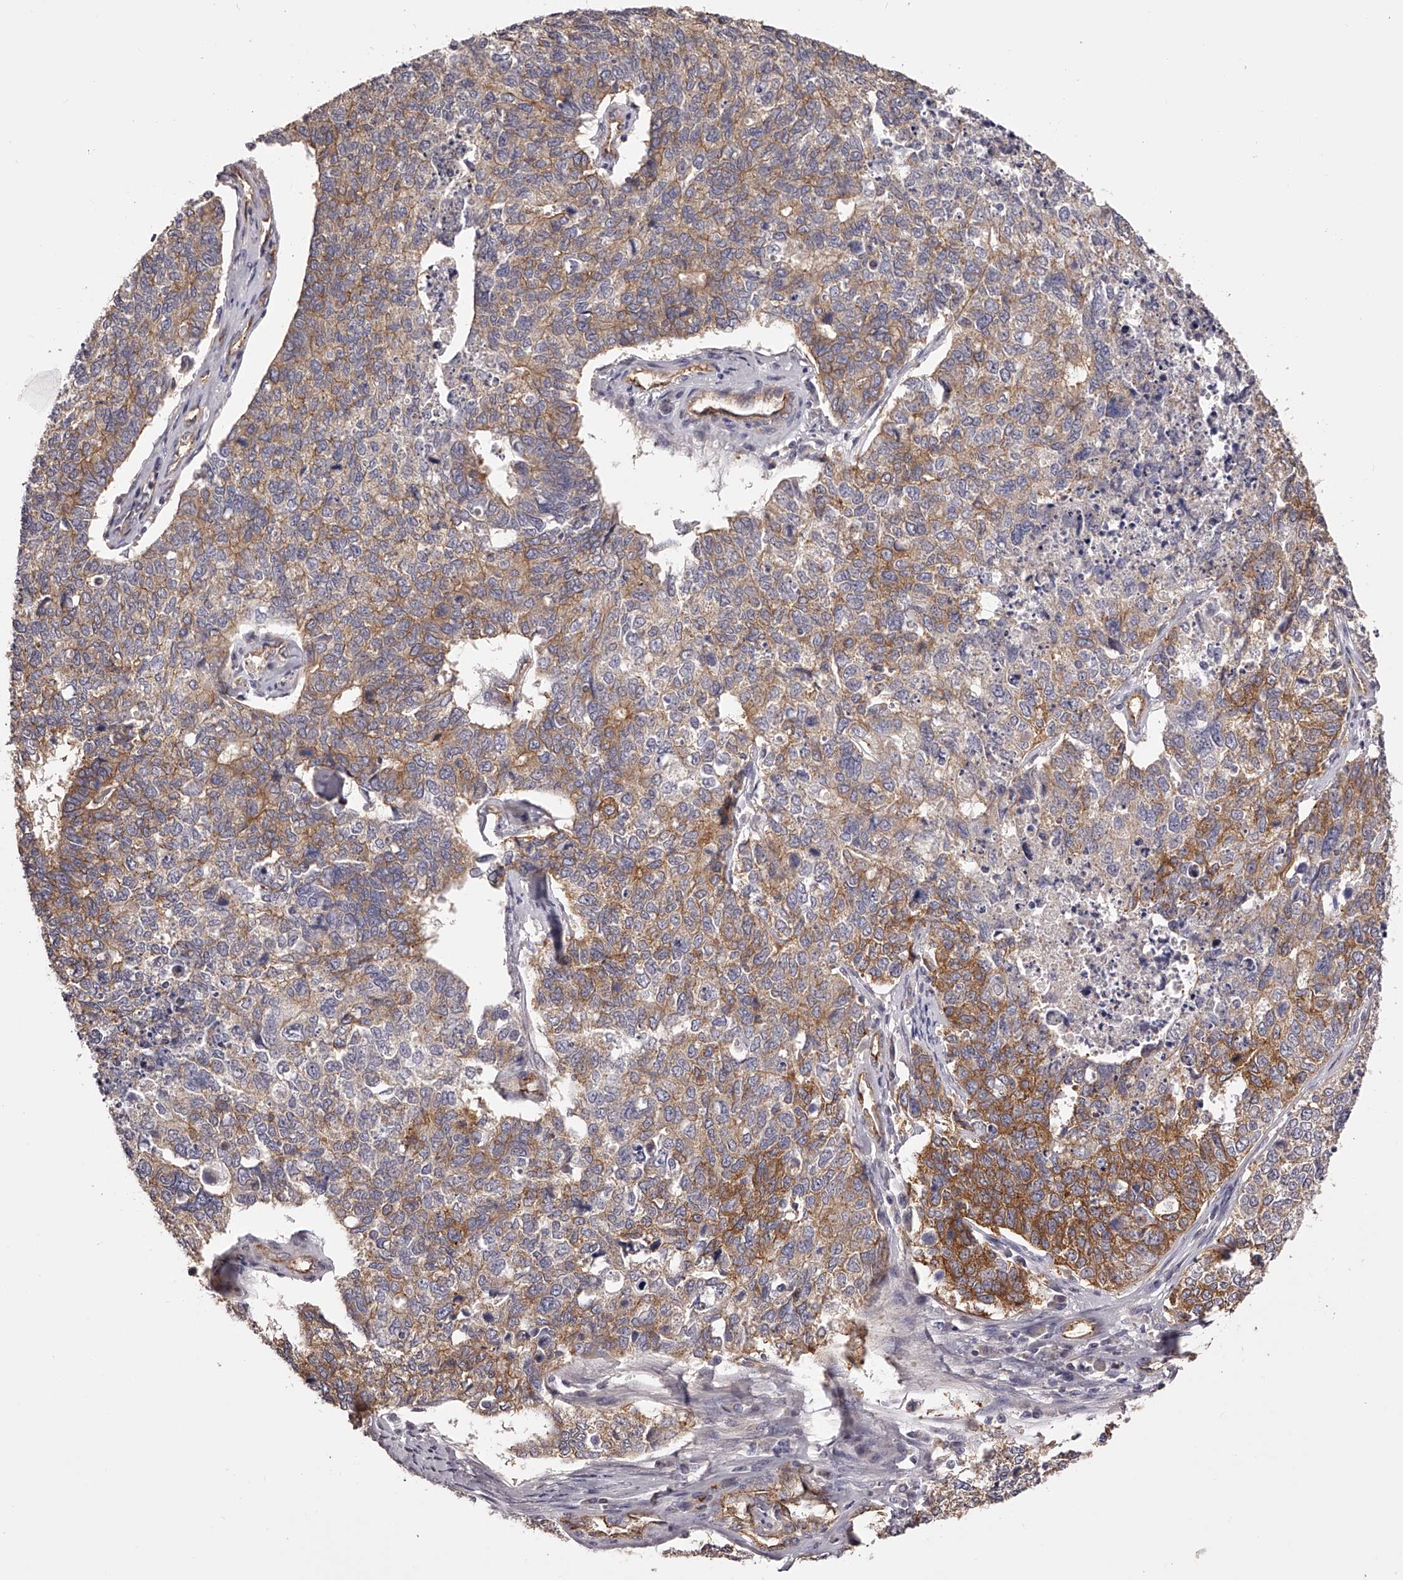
{"staining": {"intensity": "moderate", "quantity": ">75%", "location": "cytoplasmic/membranous"}, "tissue": "cervical cancer", "cell_type": "Tumor cells", "image_type": "cancer", "snomed": [{"axis": "morphology", "description": "Squamous cell carcinoma, NOS"}, {"axis": "topography", "description": "Cervix"}], "caption": "Immunohistochemical staining of cervical cancer exhibits medium levels of moderate cytoplasmic/membranous expression in about >75% of tumor cells.", "gene": "LTV1", "patient": {"sex": "female", "age": 63}}